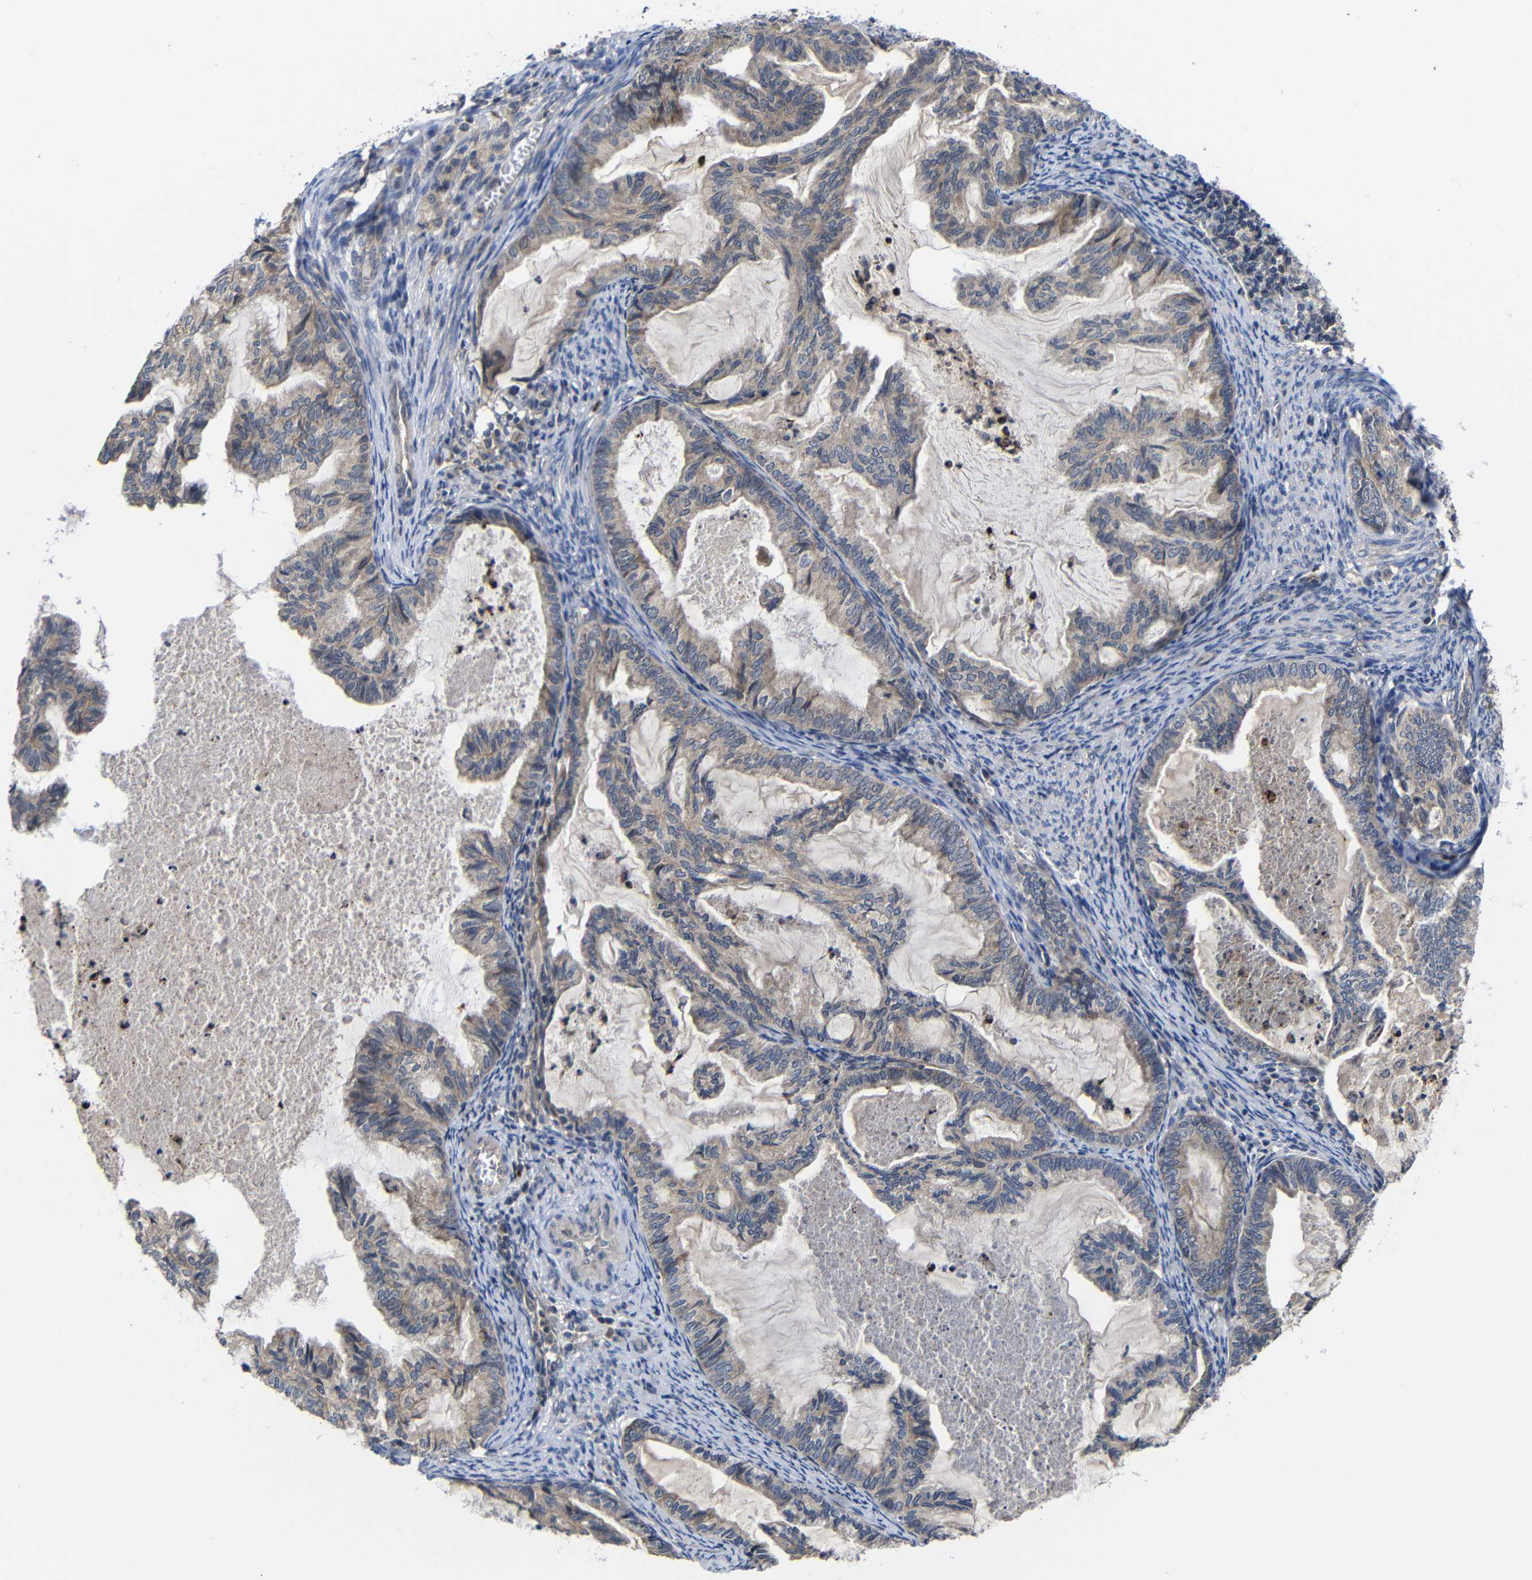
{"staining": {"intensity": "weak", "quantity": ">75%", "location": "cytoplasmic/membranous"}, "tissue": "cervical cancer", "cell_type": "Tumor cells", "image_type": "cancer", "snomed": [{"axis": "morphology", "description": "Normal tissue, NOS"}, {"axis": "morphology", "description": "Adenocarcinoma, NOS"}, {"axis": "topography", "description": "Cervix"}, {"axis": "topography", "description": "Endometrium"}], "caption": "This photomicrograph displays immunohistochemistry staining of human adenocarcinoma (cervical), with low weak cytoplasmic/membranous expression in about >75% of tumor cells.", "gene": "LPAR5", "patient": {"sex": "female", "age": 86}}